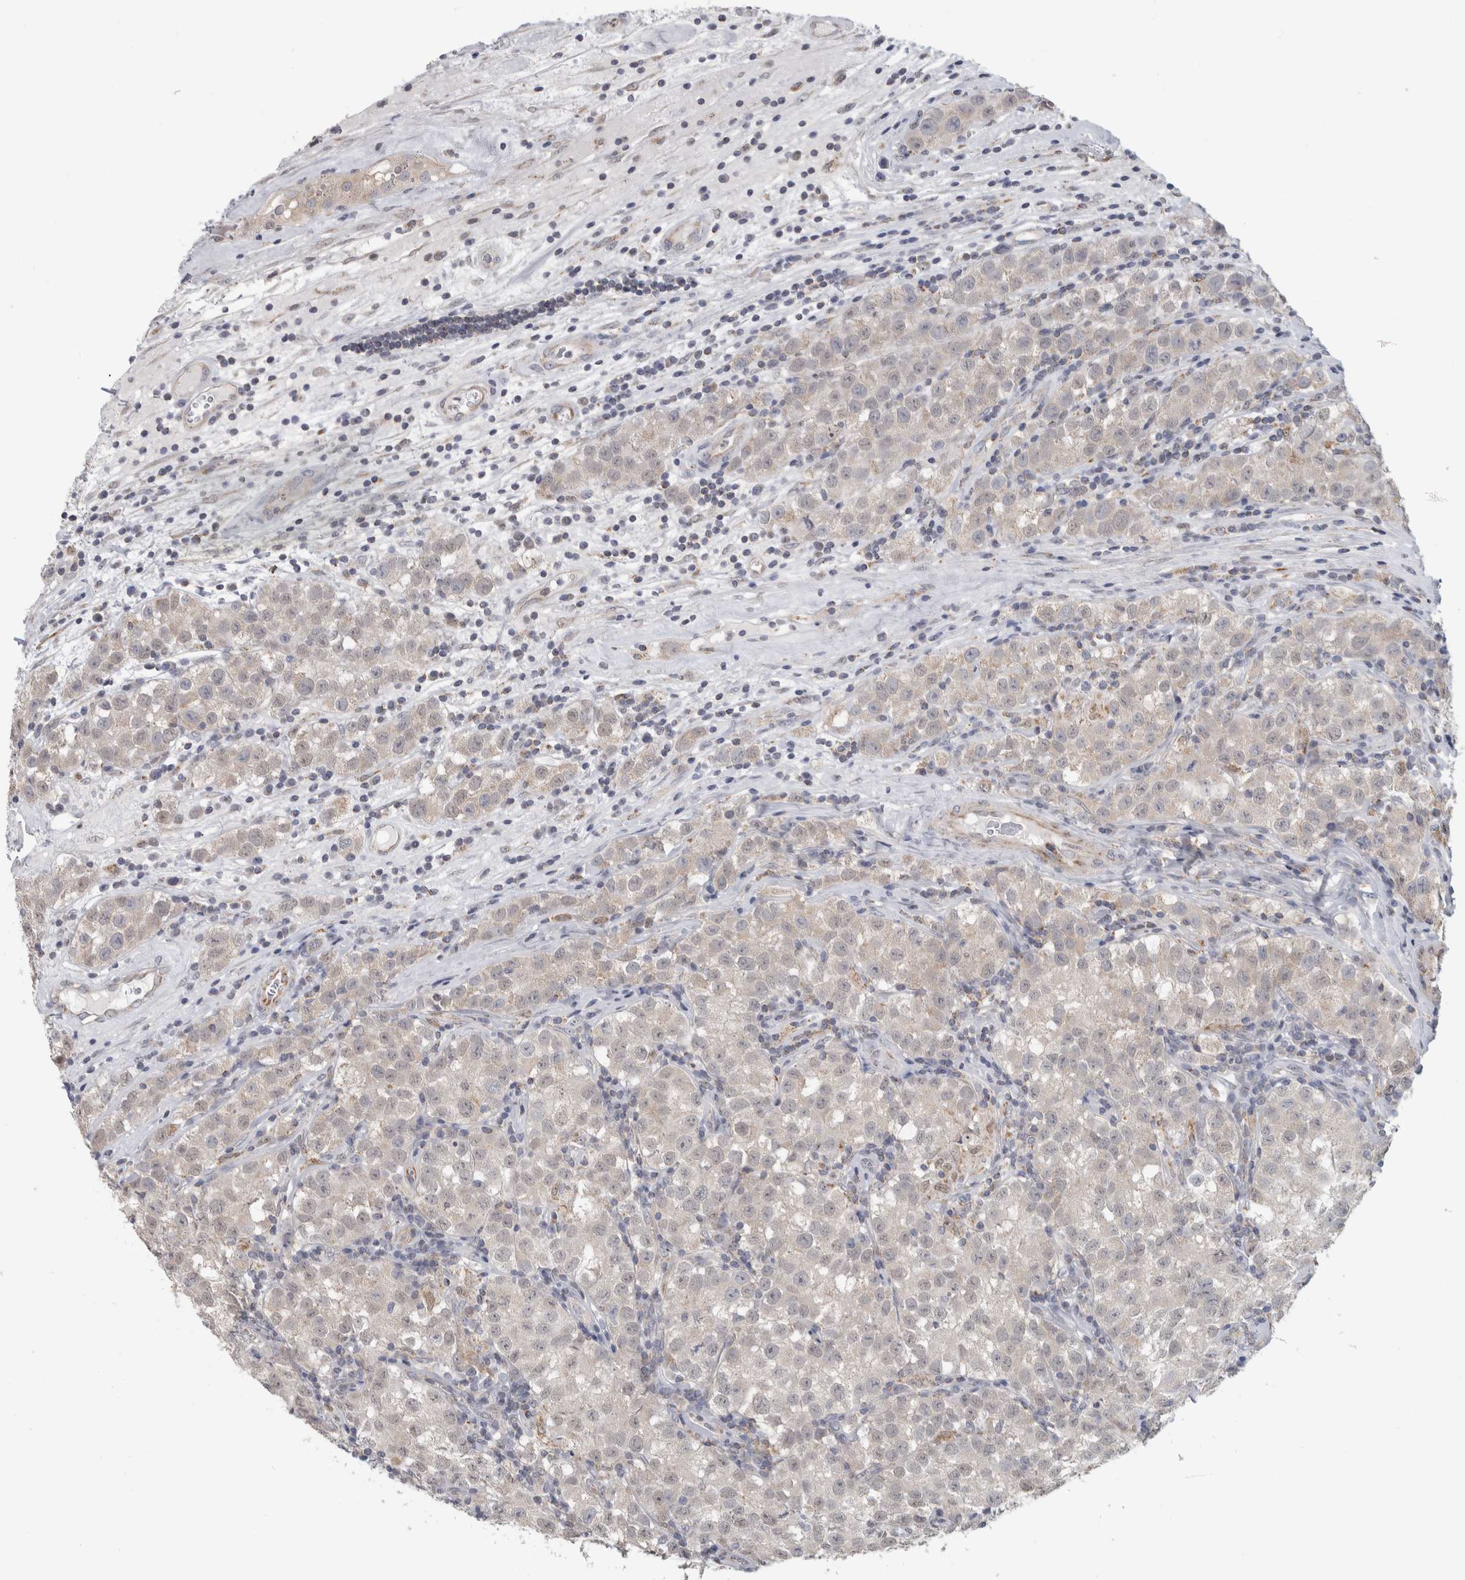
{"staining": {"intensity": "weak", "quantity": "<25%", "location": "cytoplasmic/membranous"}, "tissue": "testis cancer", "cell_type": "Tumor cells", "image_type": "cancer", "snomed": [{"axis": "morphology", "description": "Seminoma, NOS"}, {"axis": "morphology", "description": "Carcinoma, Embryonal, NOS"}, {"axis": "topography", "description": "Testis"}], "caption": "An image of human testis cancer (seminoma) is negative for staining in tumor cells. (DAB (3,3'-diaminobenzidine) IHC, high magnification).", "gene": "RAB18", "patient": {"sex": "male", "age": 43}}